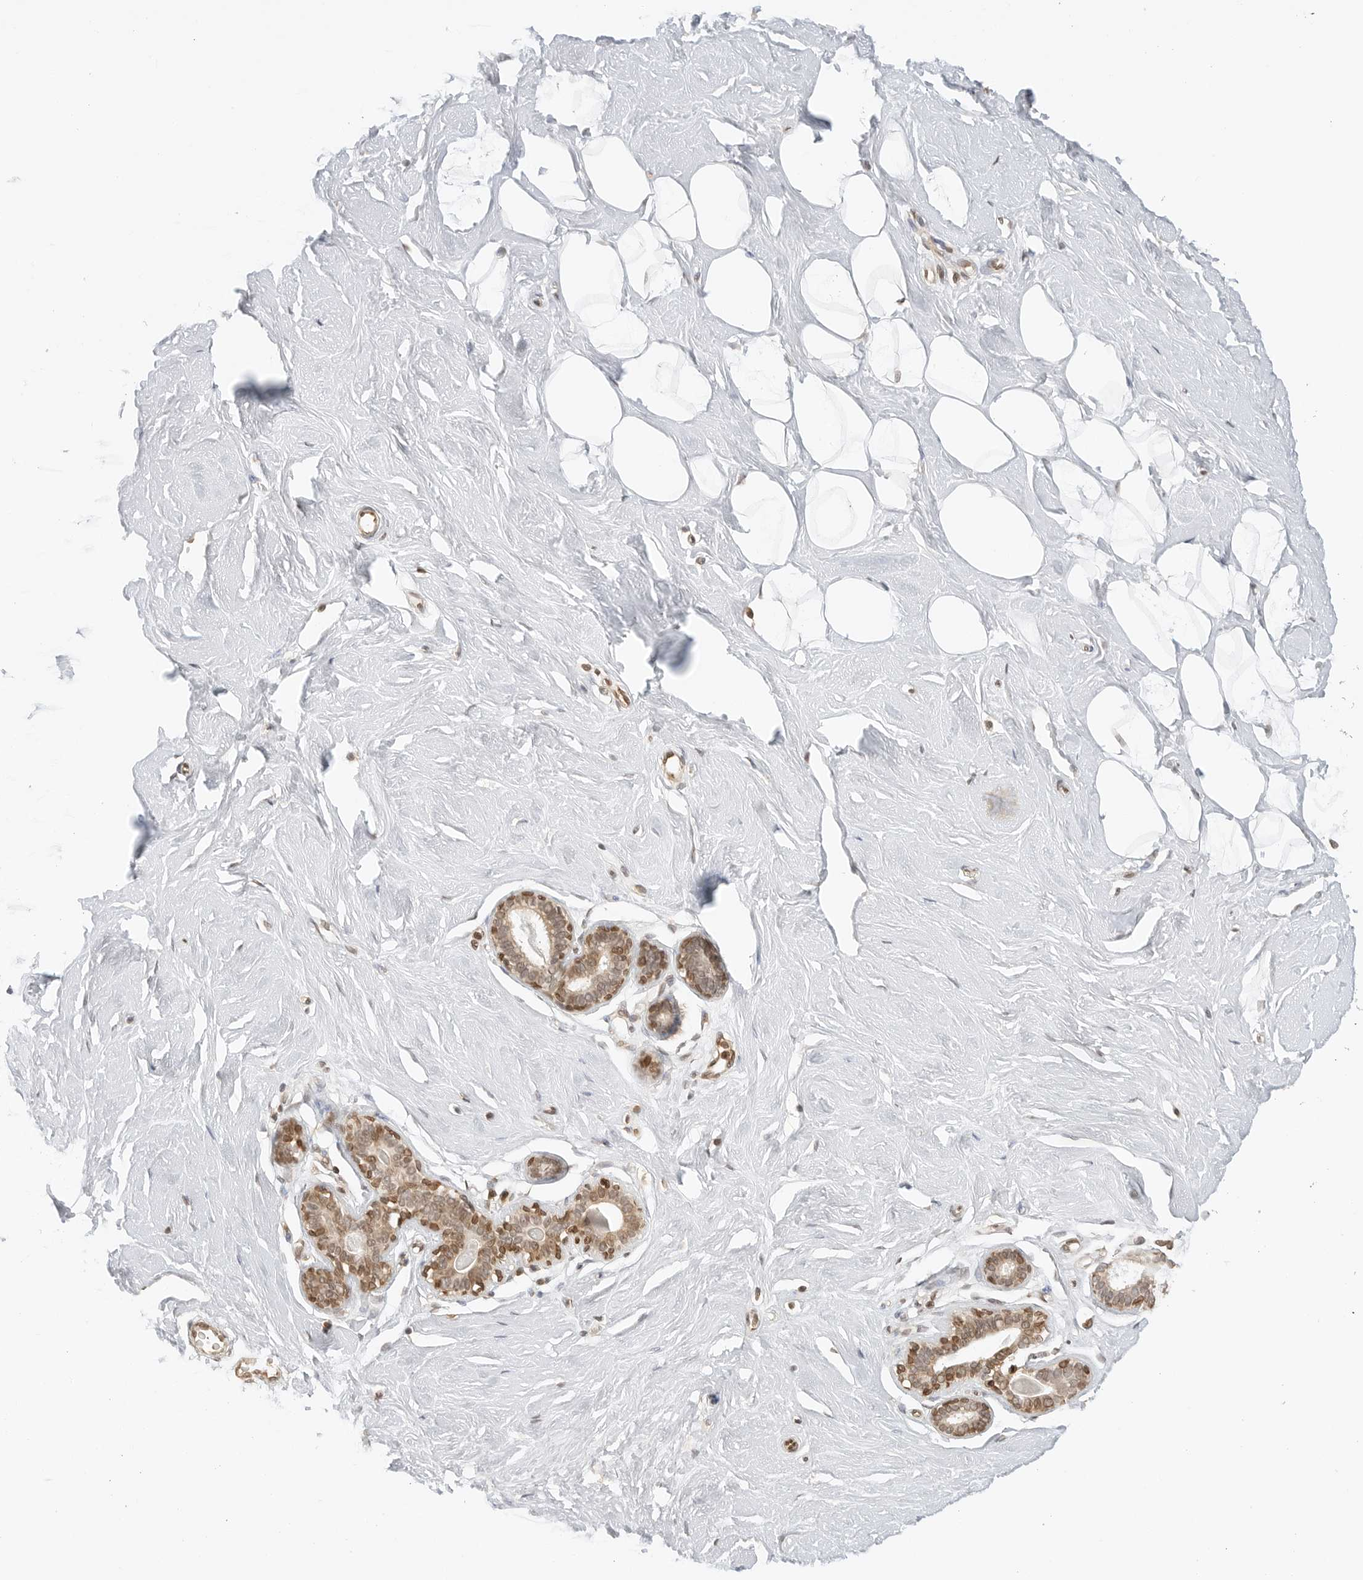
{"staining": {"intensity": "negative", "quantity": "none", "location": "none"}, "tissue": "breast", "cell_type": "Adipocytes", "image_type": "normal", "snomed": [{"axis": "morphology", "description": "Normal tissue, NOS"}, {"axis": "topography", "description": "Breast"}], "caption": "Immunohistochemical staining of unremarkable breast demonstrates no significant expression in adipocytes.", "gene": "POLH", "patient": {"sex": "female", "age": 23}}